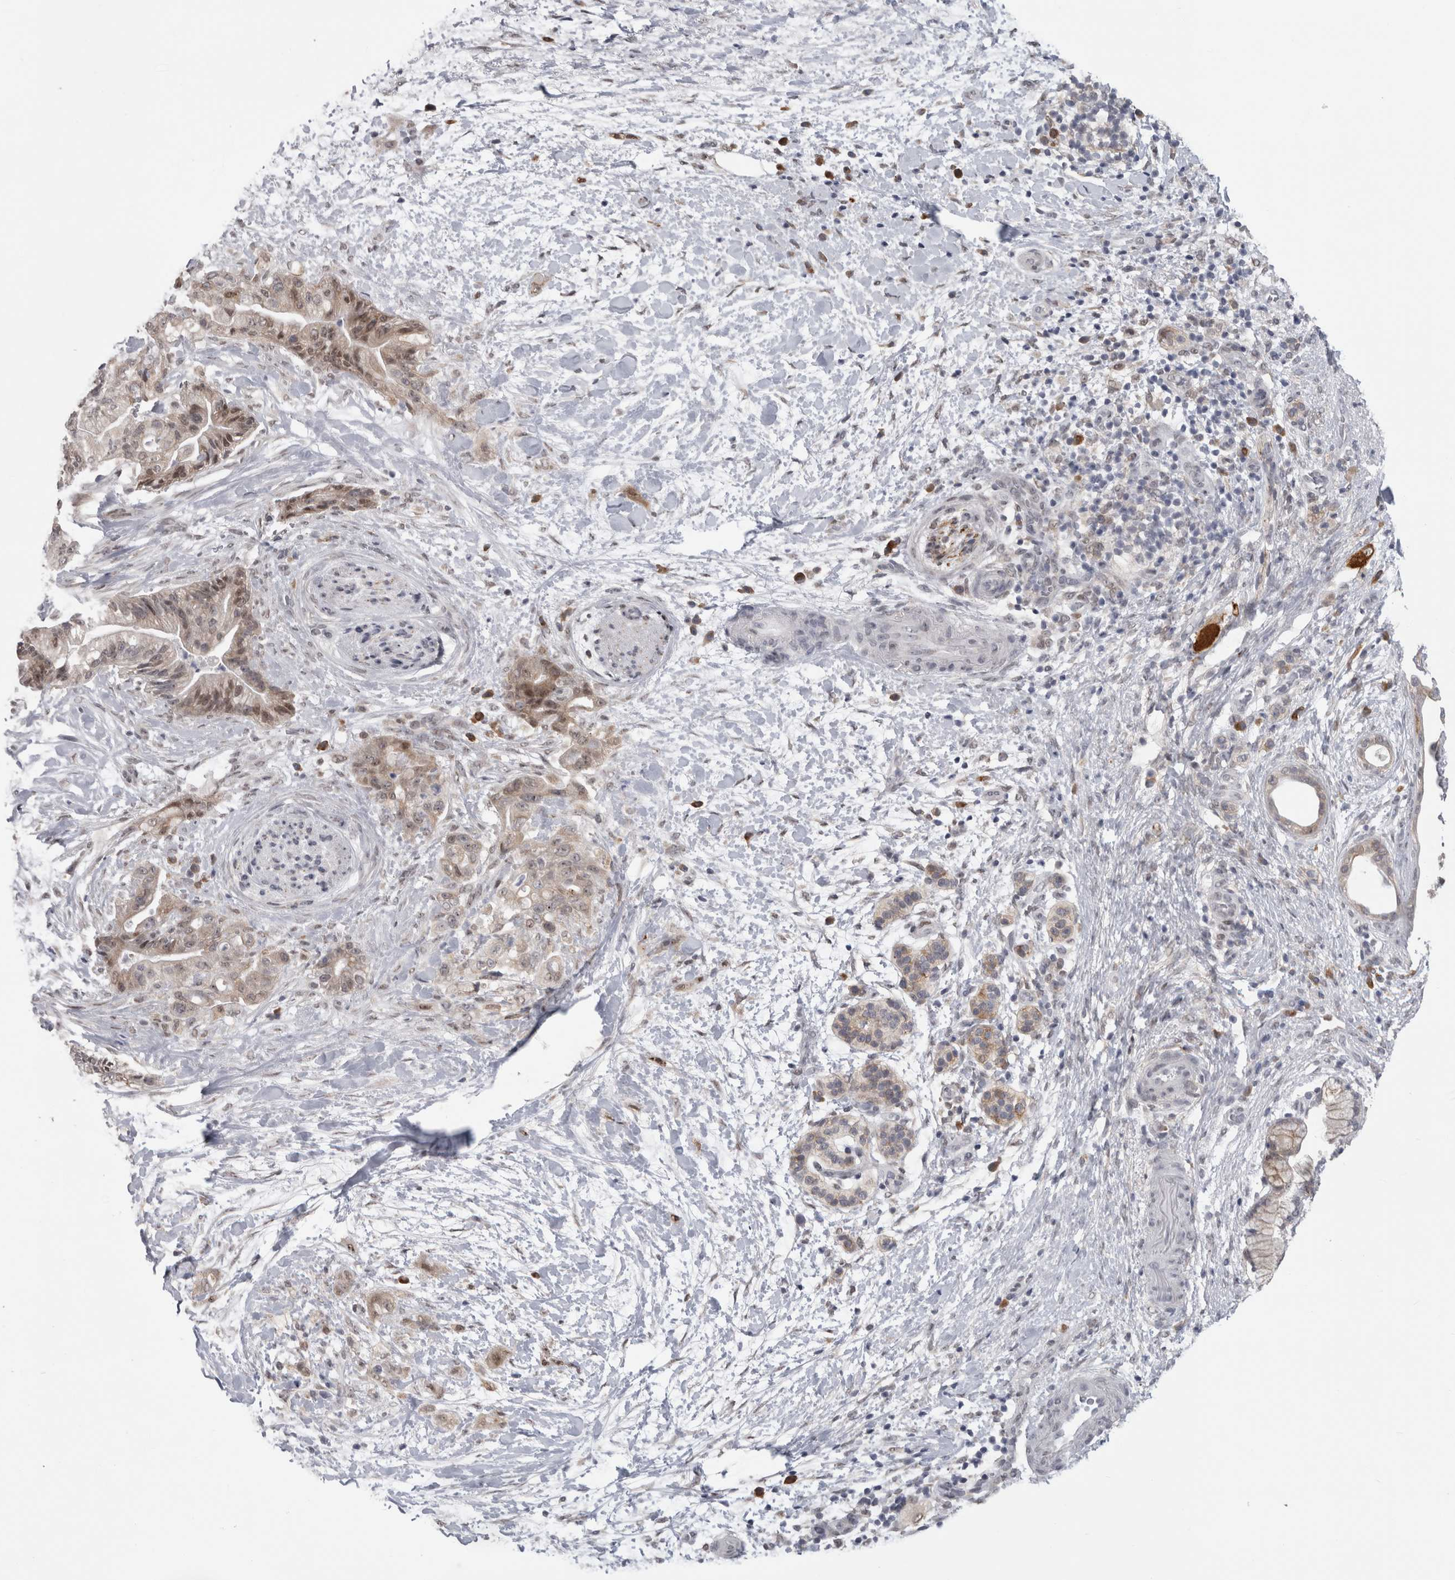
{"staining": {"intensity": "weak", "quantity": ">75%", "location": "cytoplasmic/membranous,nuclear"}, "tissue": "pancreatic cancer", "cell_type": "Tumor cells", "image_type": "cancer", "snomed": [{"axis": "morphology", "description": "Adenocarcinoma, NOS"}, {"axis": "topography", "description": "Pancreas"}], "caption": "DAB (3,3'-diaminobenzidine) immunohistochemical staining of pancreatic adenocarcinoma demonstrates weak cytoplasmic/membranous and nuclear protein expression in about >75% of tumor cells. Using DAB (3,3'-diaminobenzidine) (brown) and hematoxylin (blue) stains, captured at high magnification using brightfield microscopy.", "gene": "TMEM242", "patient": {"sex": "male", "age": 59}}